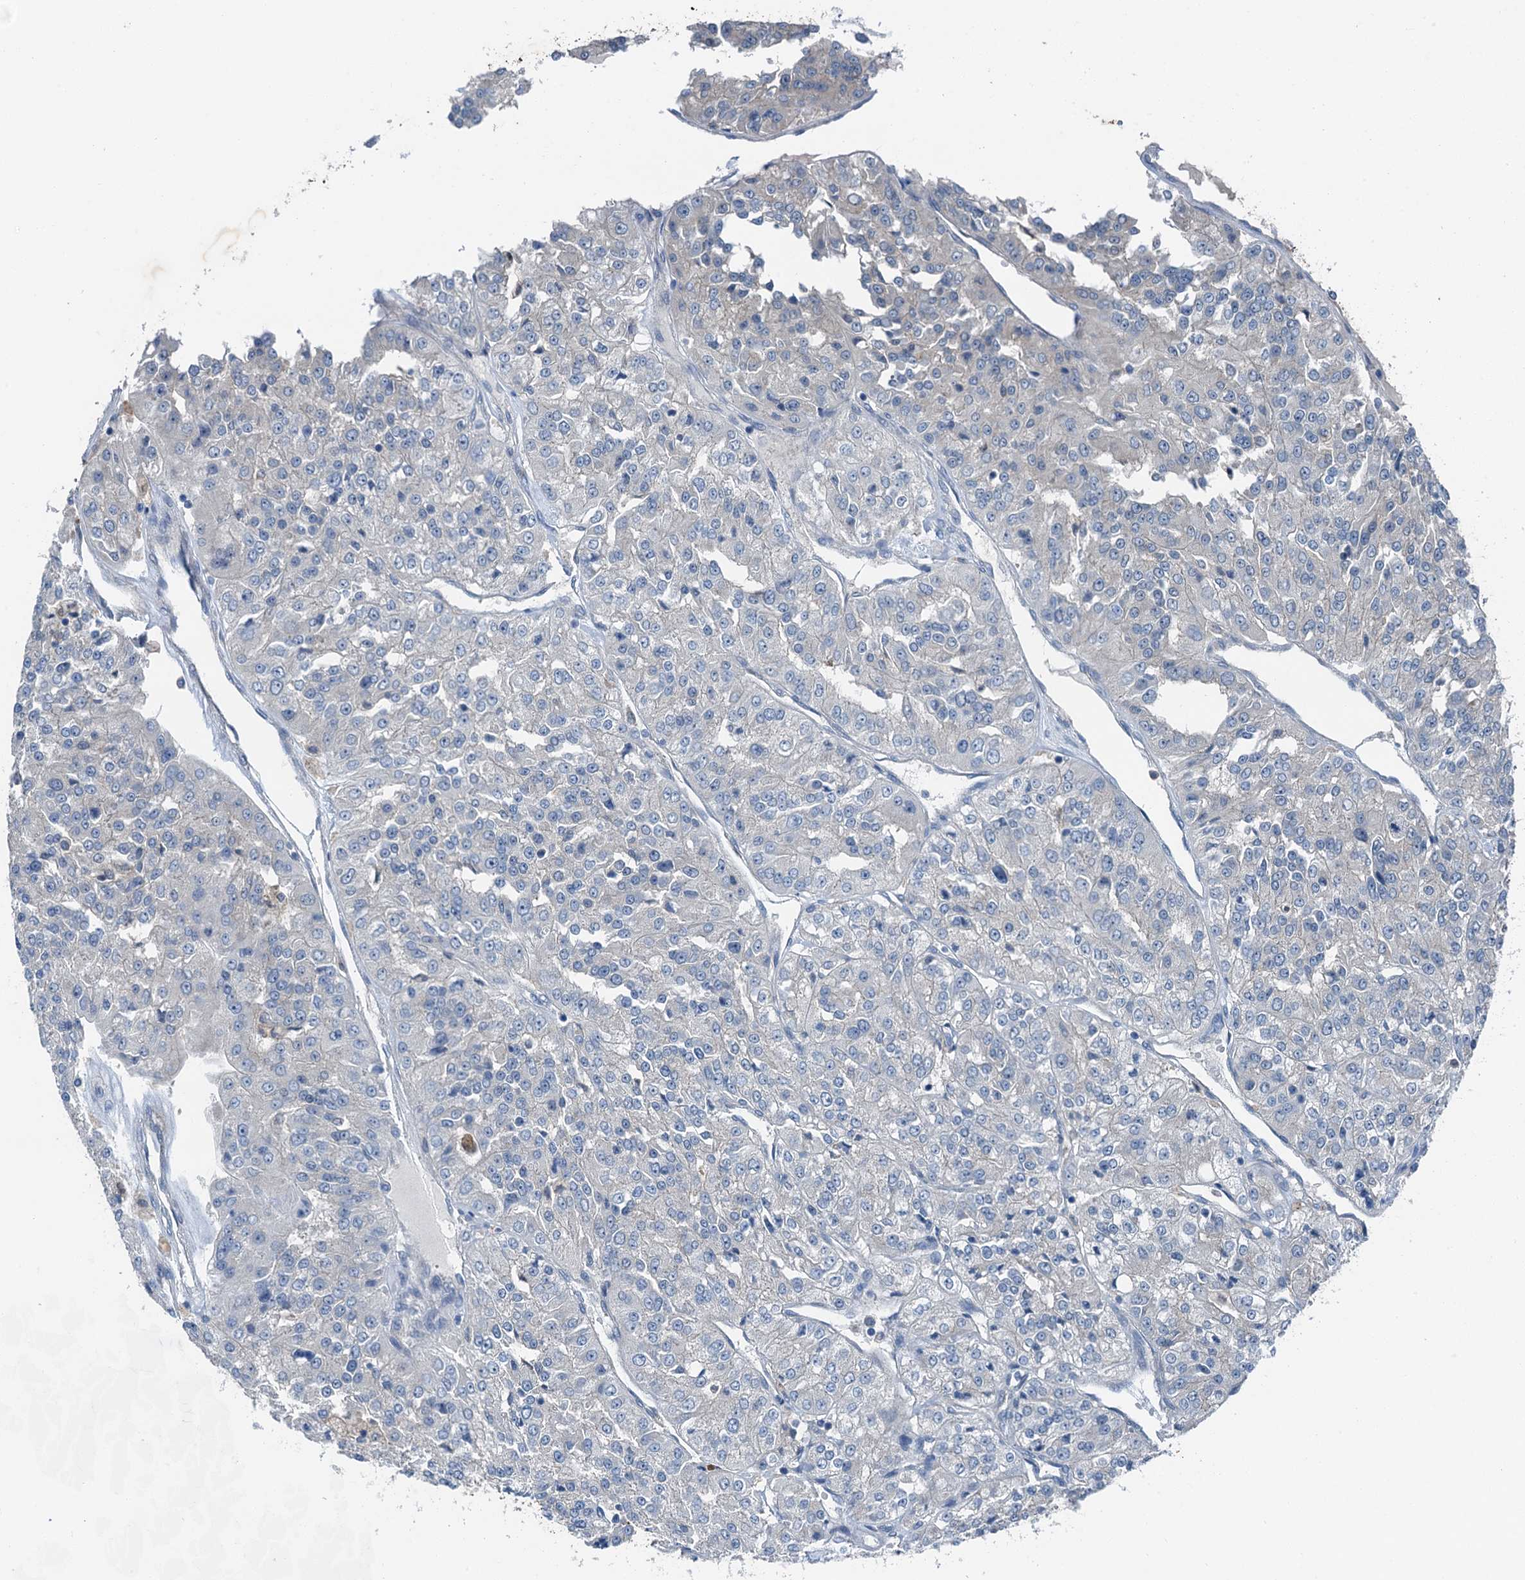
{"staining": {"intensity": "negative", "quantity": "none", "location": "none"}, "tissue": "renal cancer", "cell_type": "Tumor cells", "image_type": "cancer", "snomed": [{"axis": "morphology", "description": "Adenocarcinoma, NOS"}, {"axis": "topography", "description": "Kidney"}], "caption": "Adenocarcinoma (renal) was stained to show a protein in brown. There is no significant expression in tumor cells. The staining was performed using DAB to visualize the protein expression in brown, while the nuclei were stained in blue with hematoxylin (Magnification: 20x).", "gene": "RNH1", "patient": {"sex": "female", "age": 63}}